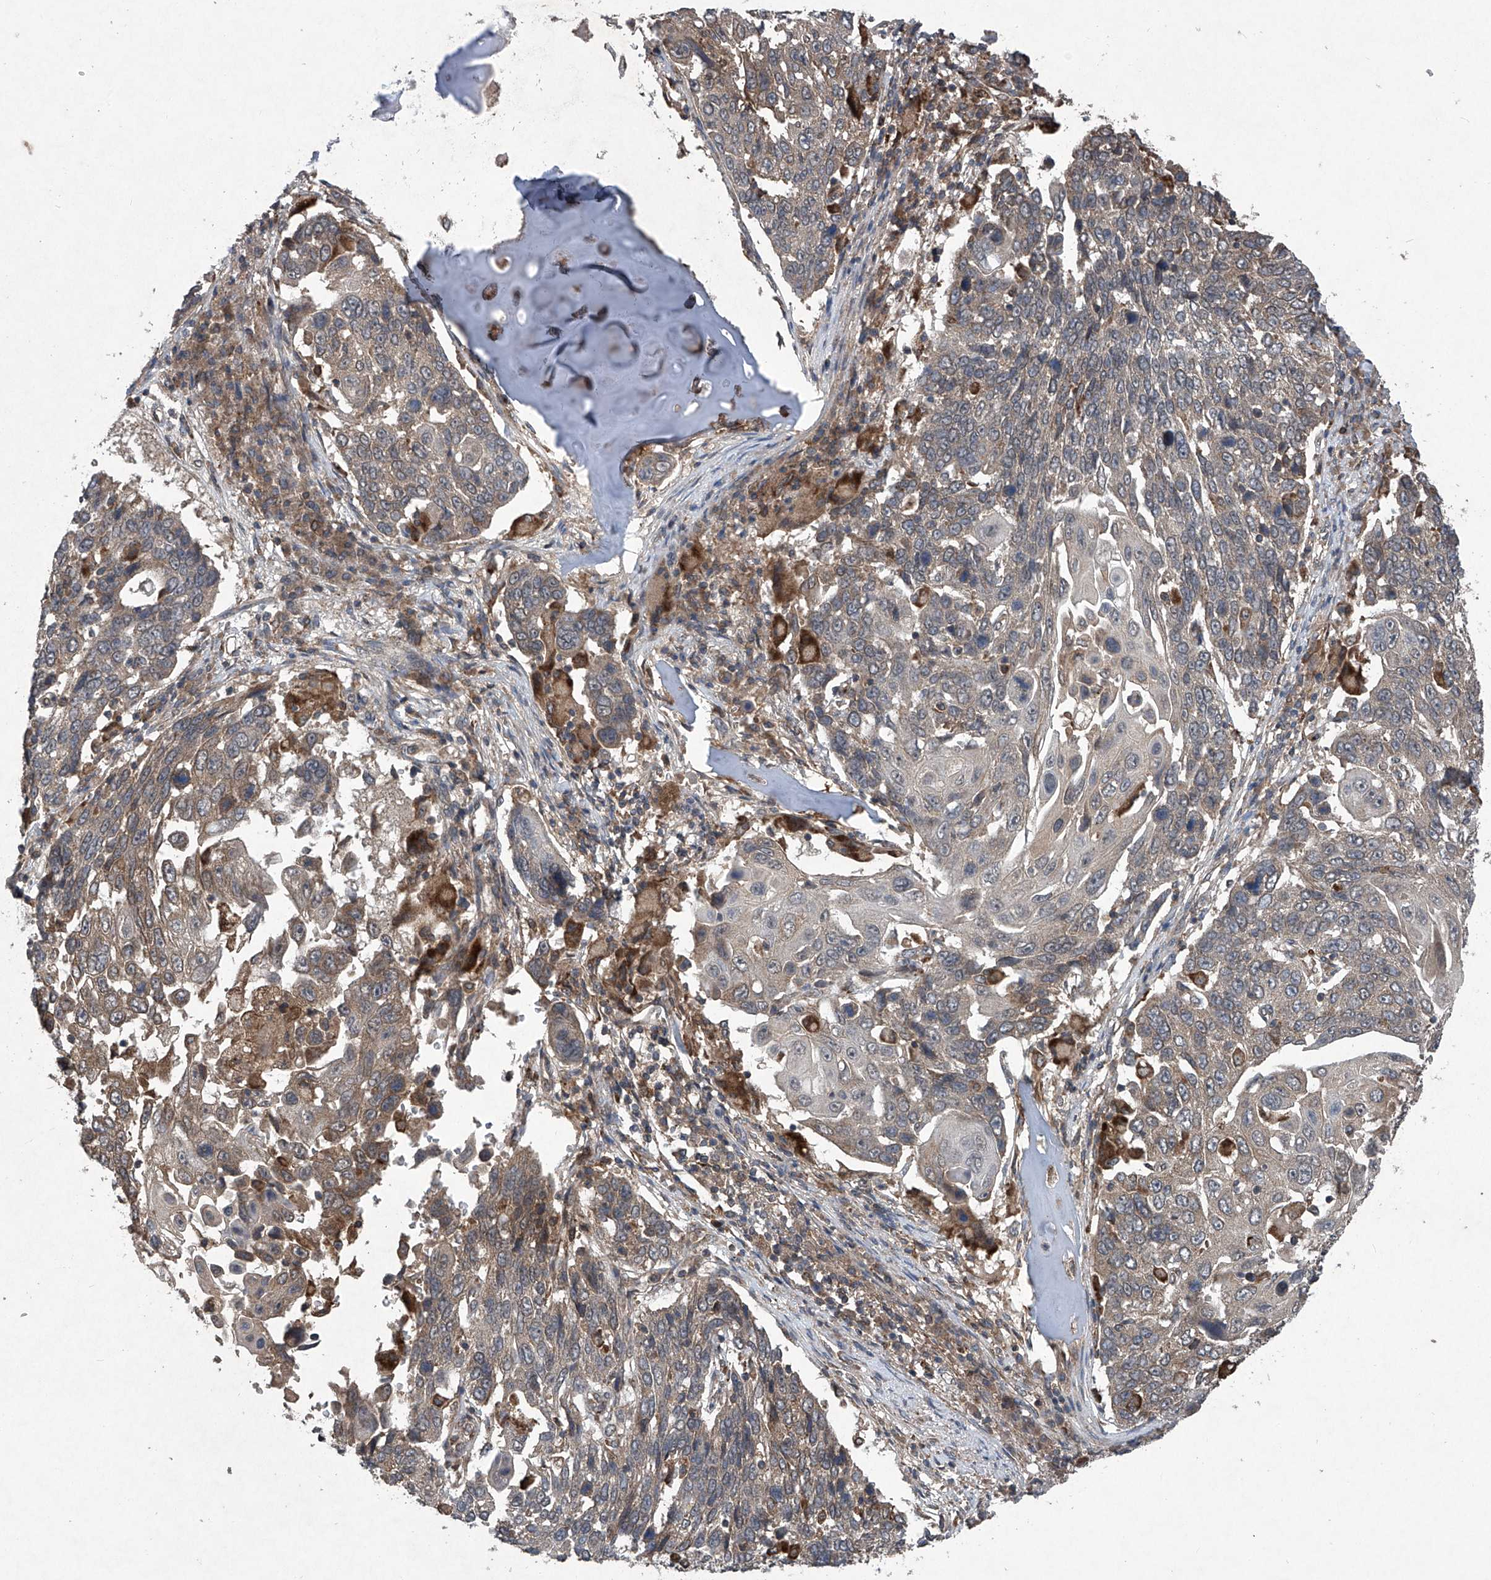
{"staining": {"intensity": "weak", "quantity": "25%-75%", "location": "cytoplasmic/membranous"}, "tissue": "lung cancer", "cell_type": "Tumor cells", "image_type": "cancer", "snomed": [{"axis": "morphology", "description": "Squamous cell carcinoma, NOS"}, {"axis": "topography", "description": "Lung"}], "caption": "Immunohistochemistry photomicrograph of lung cancer (squamous cell carcinoma) stained for a protein (brown), which shows low levels of weak cytoplasmic/membranous positivity in about 25%-75% of tumor cells.", "gene": "SUMF2", "patient": {"sex": "male", "age": 66}}